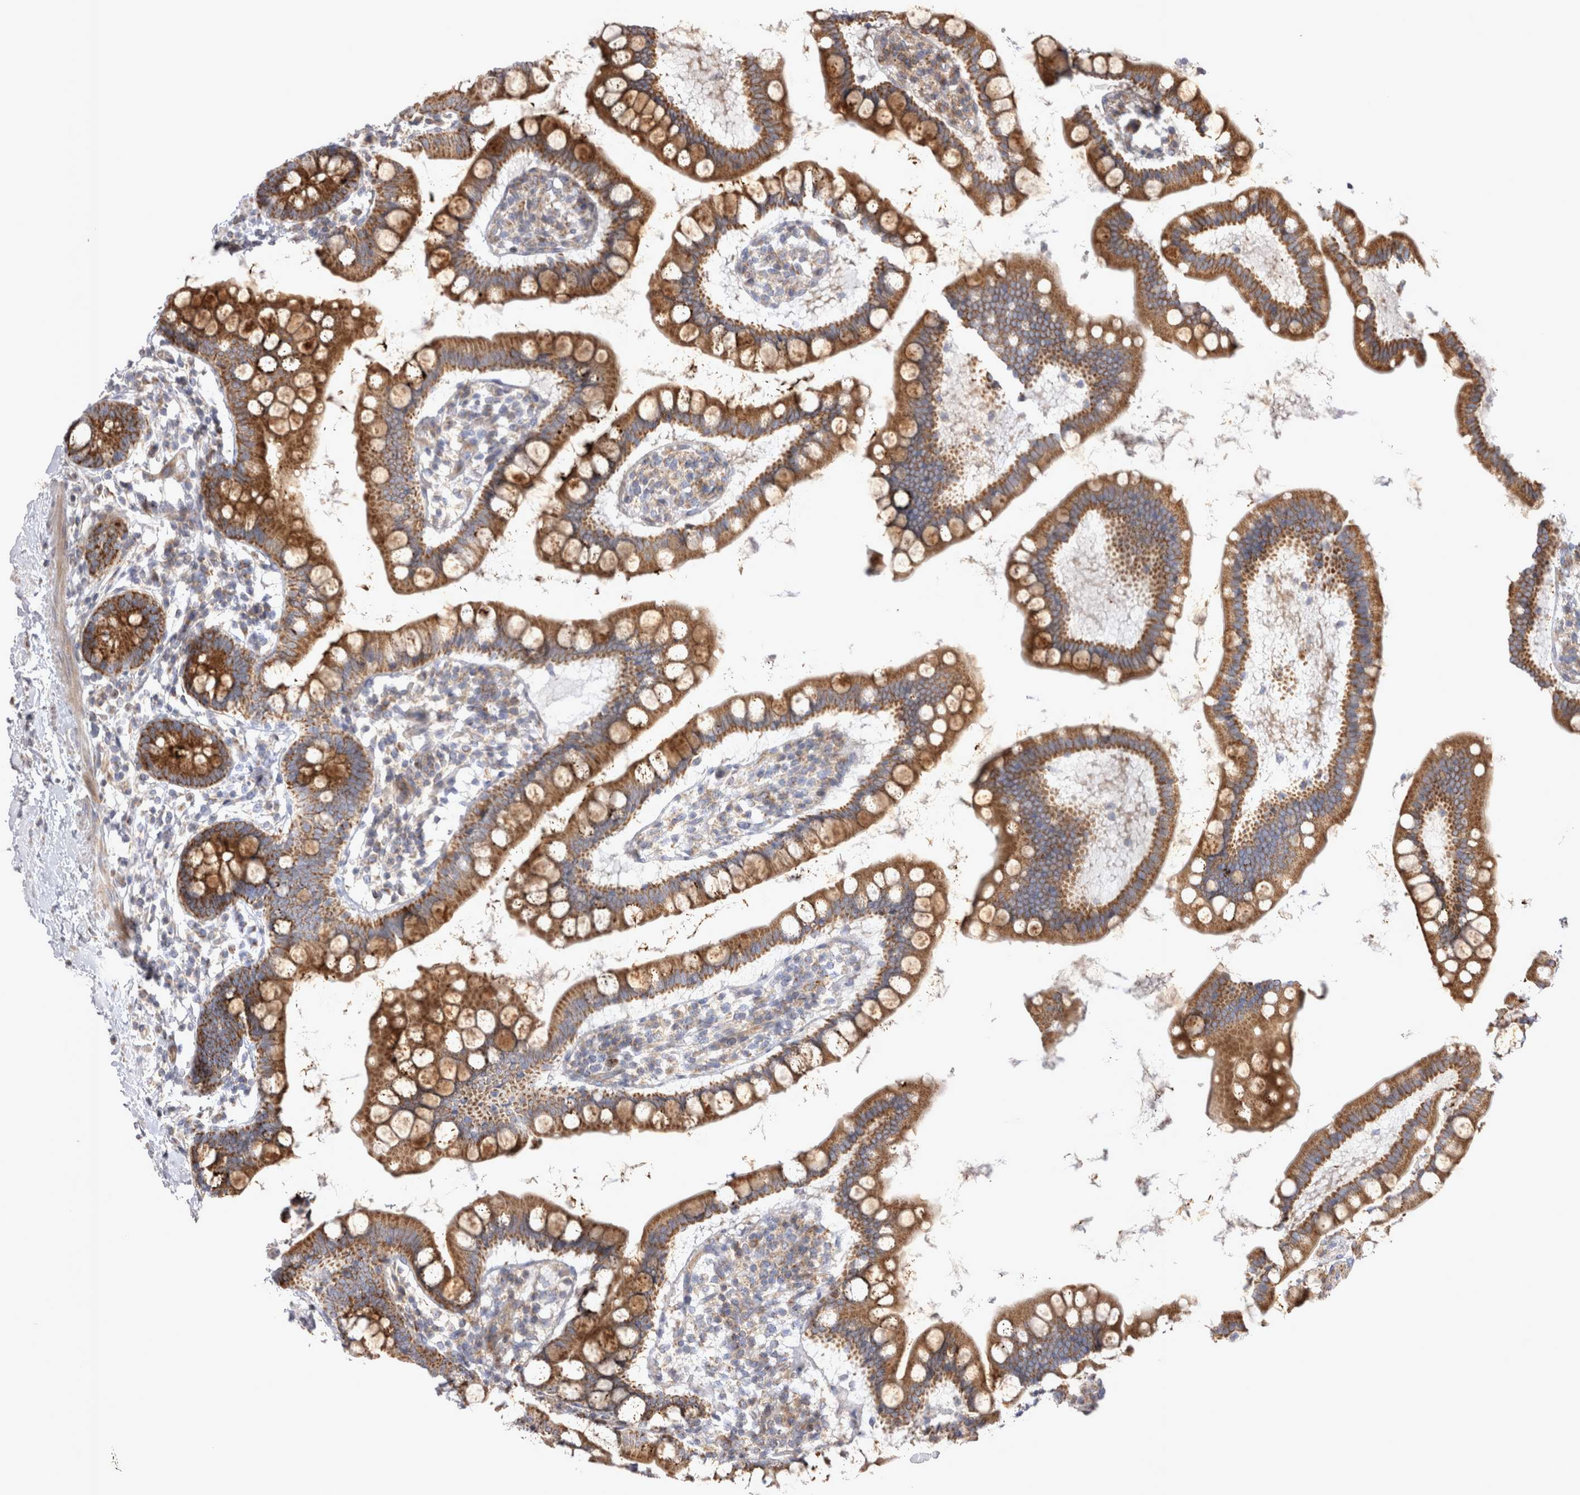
{"staining": {"intensity": "moderate", "quantity": ">75%", "location": "cytoplasmic/membranous"}, "tissue": "small intestine", "cell_type": "Glandular cells", "image_type": "normal", "snomed": [{"axis": "morphology", "description": "Normal tissue, NOS"}, {"axis": "topography", "description": "Small intestine"}], "caption": "Immunohistochemistry (DAB) staining of unremarkable human small intestine reveals moderate cytoplasmic/membranous protein expression in approximately >75% of glandular cells.", "gene": "TSPOAP1", "patient": {"sex": "female", "age": 84}}